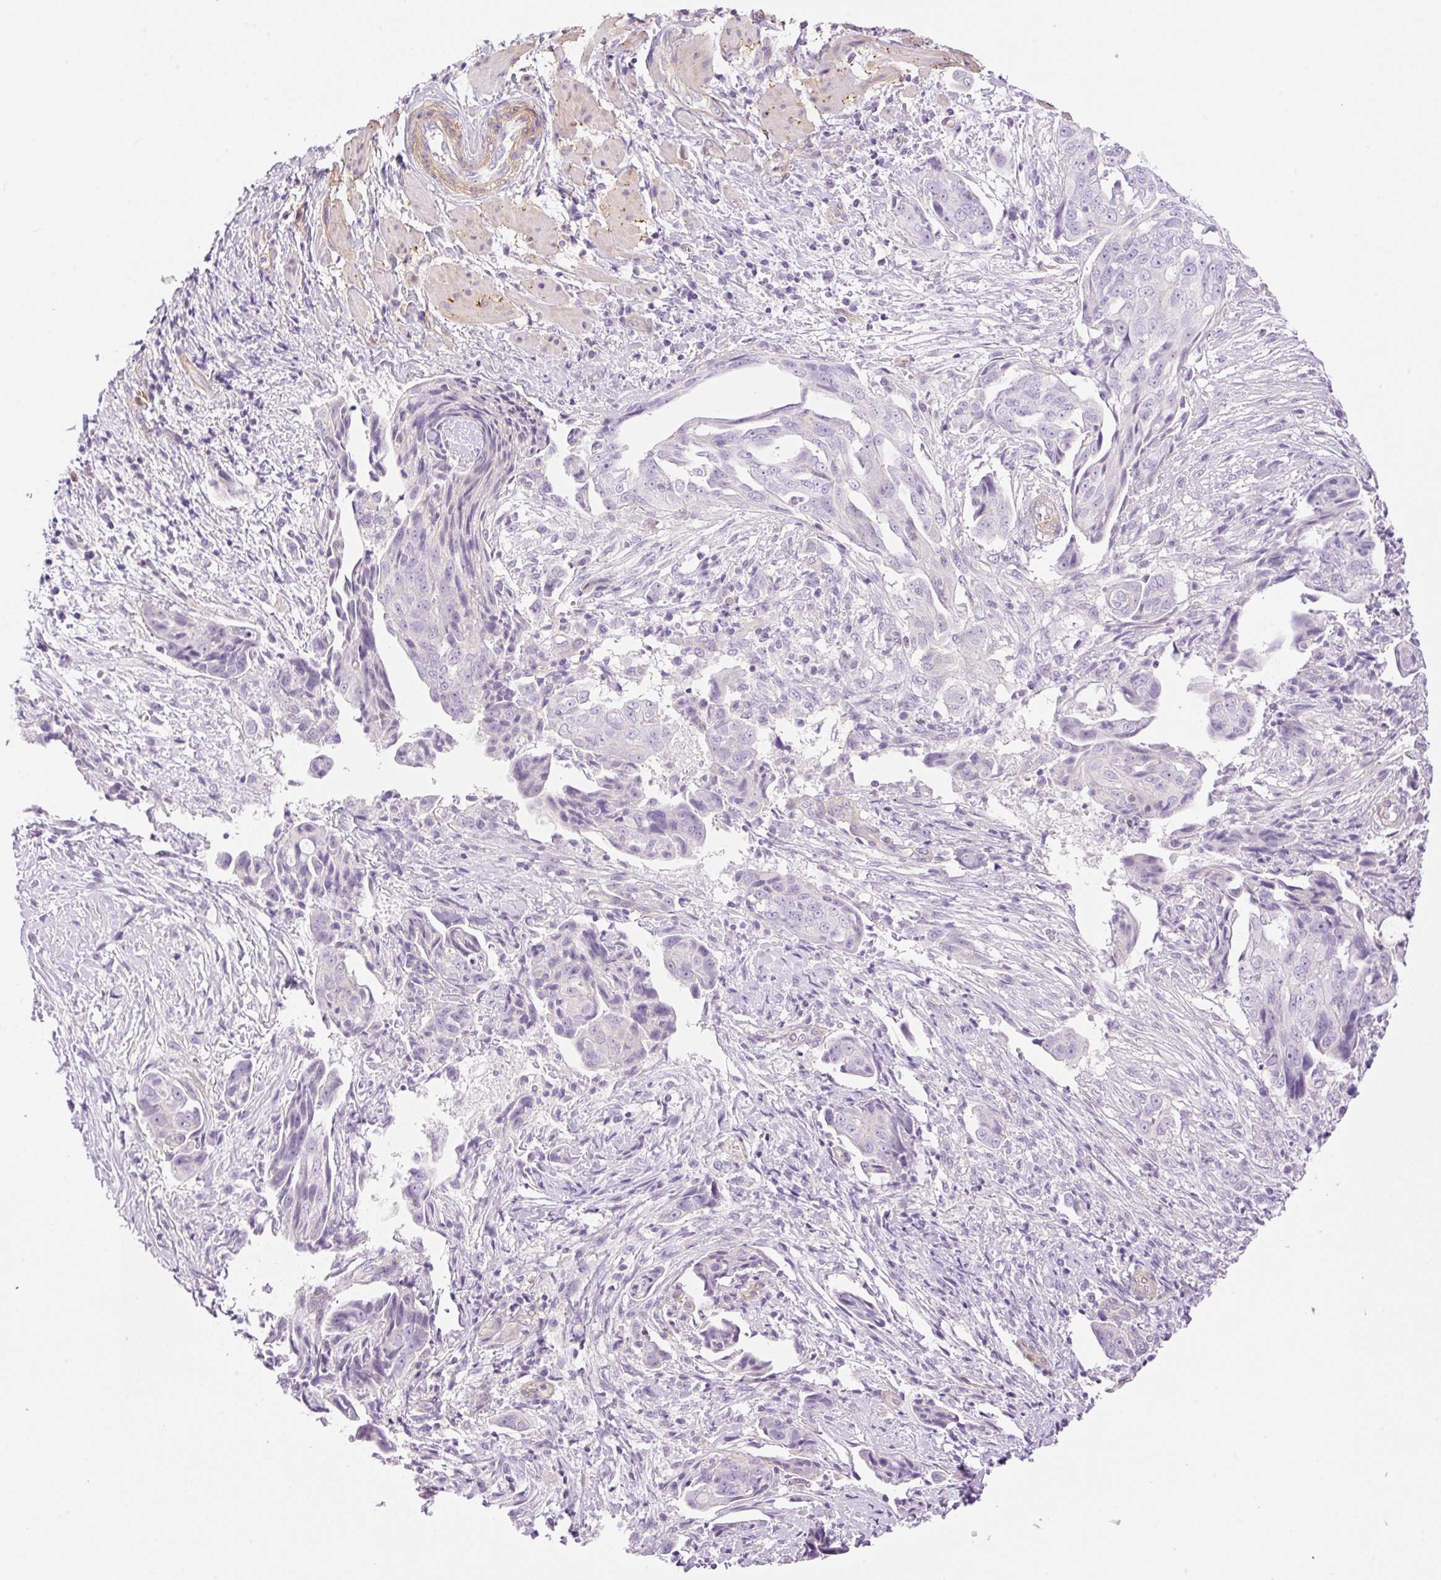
{"staining": {"intensity": "negative", "quantity": "none", "location": "none"}, "tissue": "ovarian cancer", "cell_type": "Tumor cells", "image_type": "cancer", "snomed": [{"axis": "morphology", "description": "Carcinoma, endometroid"}, {"axis": "topography", "description": "Ovary"}], "caption": "Tumor cells show no significant protein positivity in ovarian cancer (endometroid carcinoma). (DAB IHC visualized using brightfield microscopy, high magnification).", "gene": "EHD3", "patient": {"sex": "female", "age": 70}}